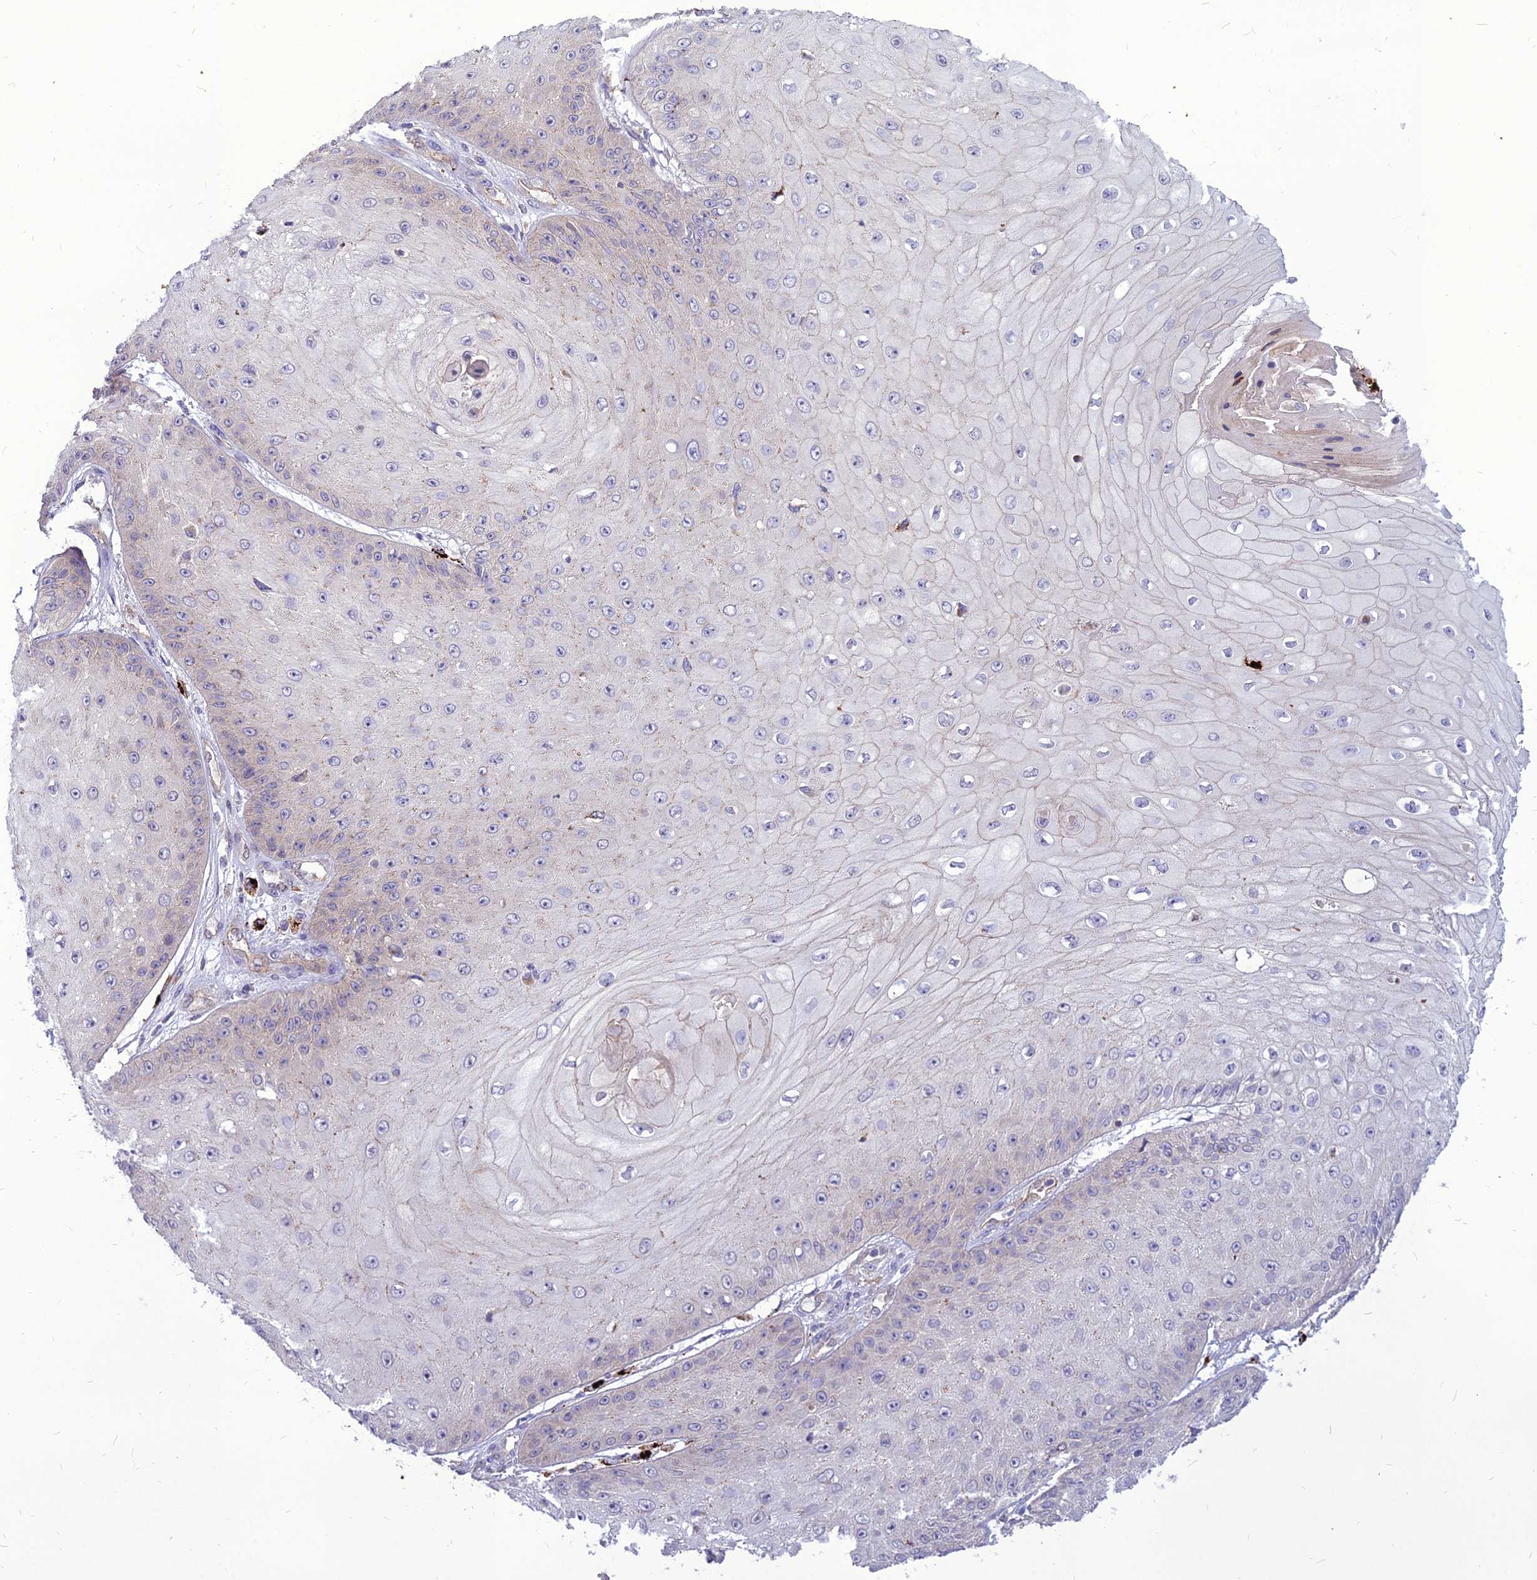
{"staining": {"intensity": "negative", "quantity": "none", "location": "none"}, "tissue": "skin cancer", "cell_type": "Tumor cells", "image_type": "cancer", "snomed": [{"axis": "morphology", "description": "Squamous cell carcinoma, NOS"}, {"axis": "topography", "description": "Skin"}], "caption": "High power microscopy image of an immunohistochemistry micrograph of skin cancer, revealing no significant positivity in tumor cells.", "gene": "PCED1B", "patient": {"sex": "male", "age": 70}}